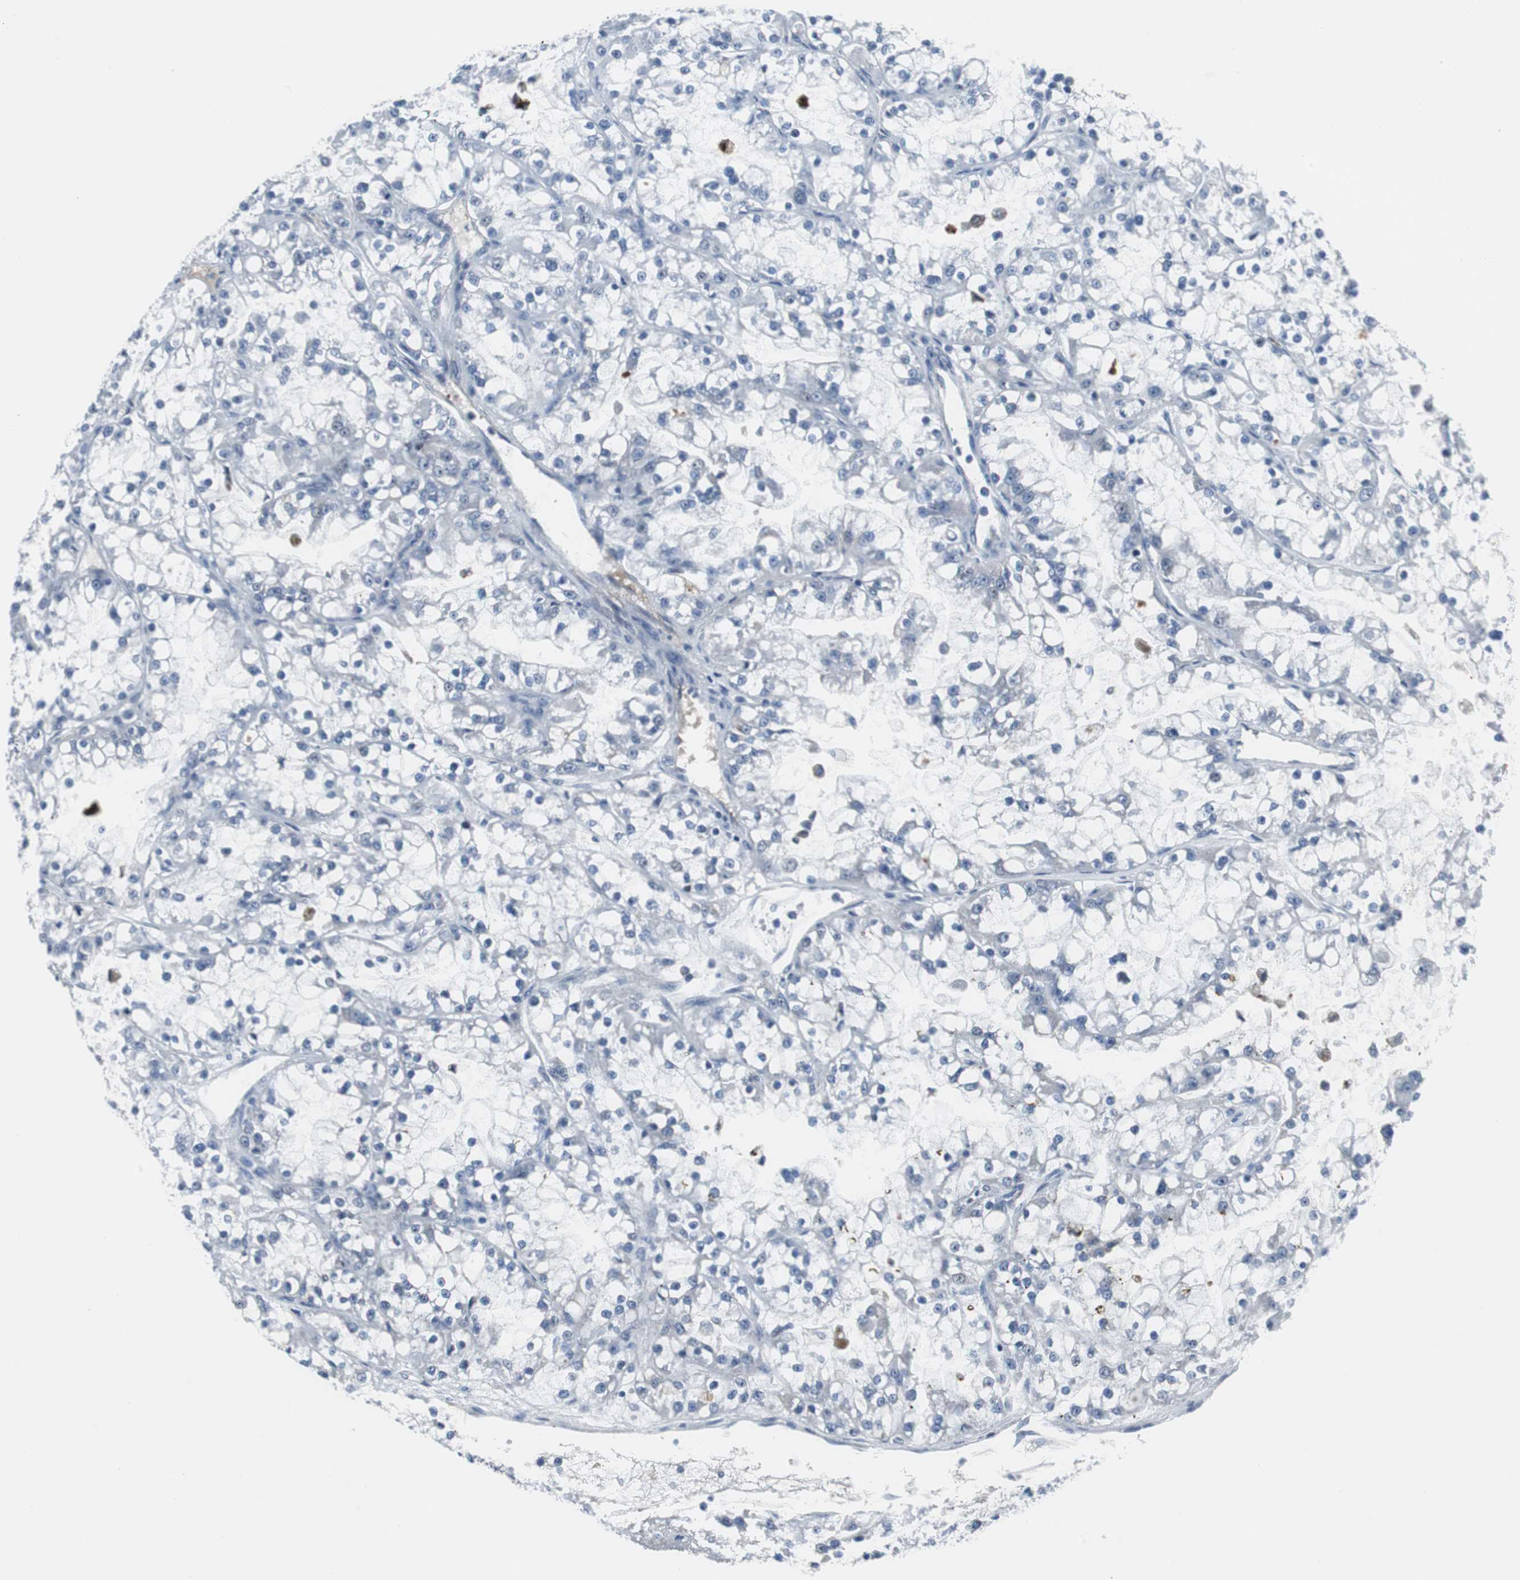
{"staining": {"intensity": "negative", "quantity": "none", "location": "none"}, "tissue": "renal cancer", "cell_type": "Tumor cells", "image_type": "cancer", "snomed": [{"axis": "morphology", "description": "Adenocarcinoma, NOS"}, {"axis": "topography", "description": "Kidney"}], "caption": "Immunohistochemical staining of renal cancer reveals no significant positivity in tumor cells. The staining is performed using DAB (3,3'-diaminobenzidine) brown chromogen with nuclei counter-stained in using hematoxylin.", "gene": "DOK1", "patient": {"sex": "female", "age": 52}}